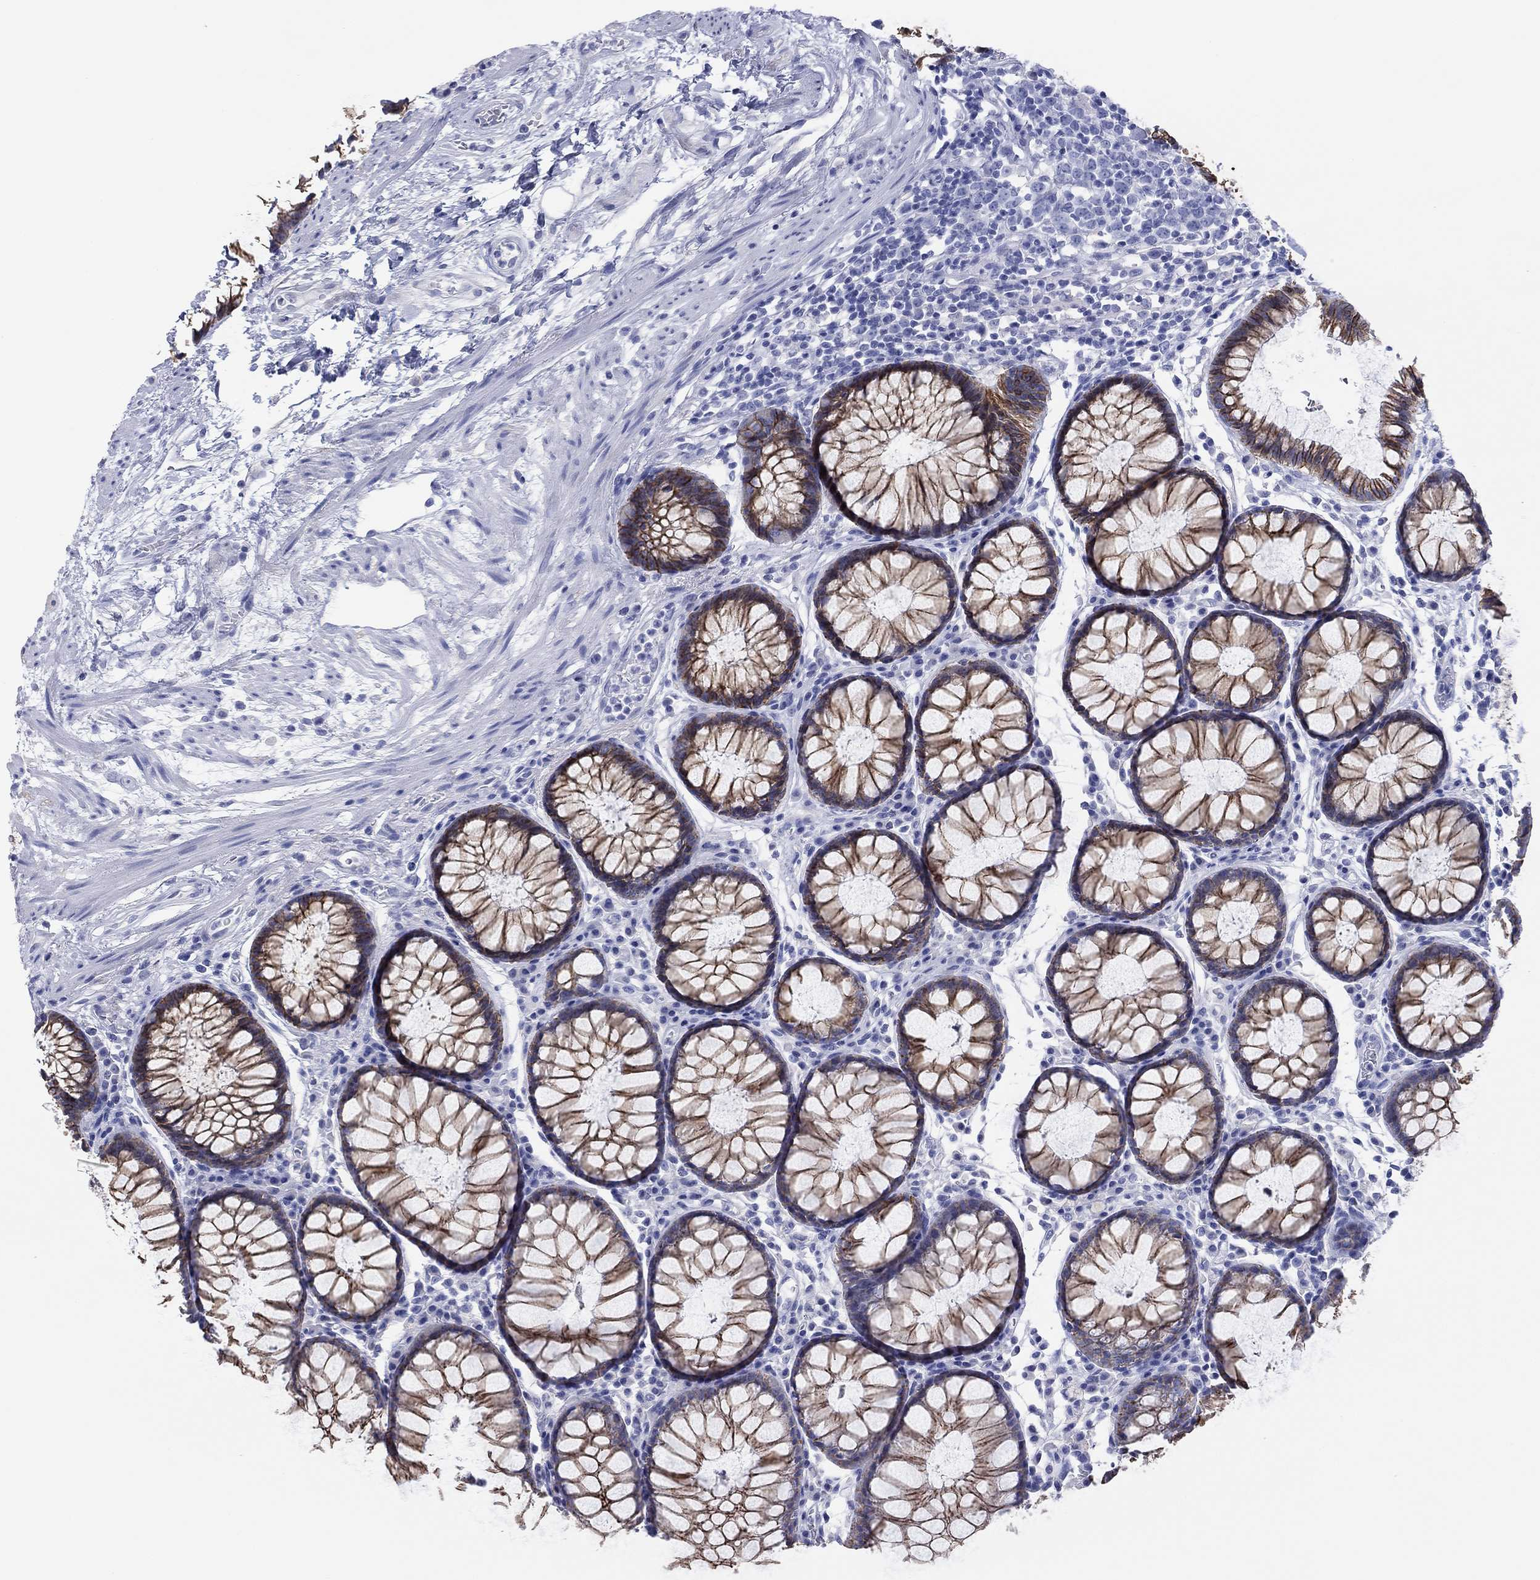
{"staining": {"intensity": "strong", "quantity": "<25%", "location": "cytoplasmic/membranous"}, "tissue": "rectum", "cell_type": "Glandular cells", "image_type": "normal", "snomed": [{"axis": "morphology", "description": "Normal tissue, NOS"}, {"axis": "topography", "description": "Rectum"}], "caption": "Strong cytoplasmic/membranous staining is identified in approximately <25% of glandular cells in benign rectum.", "gene": "ATP1B1", "patient": {"sex": "female", "age": 68}}